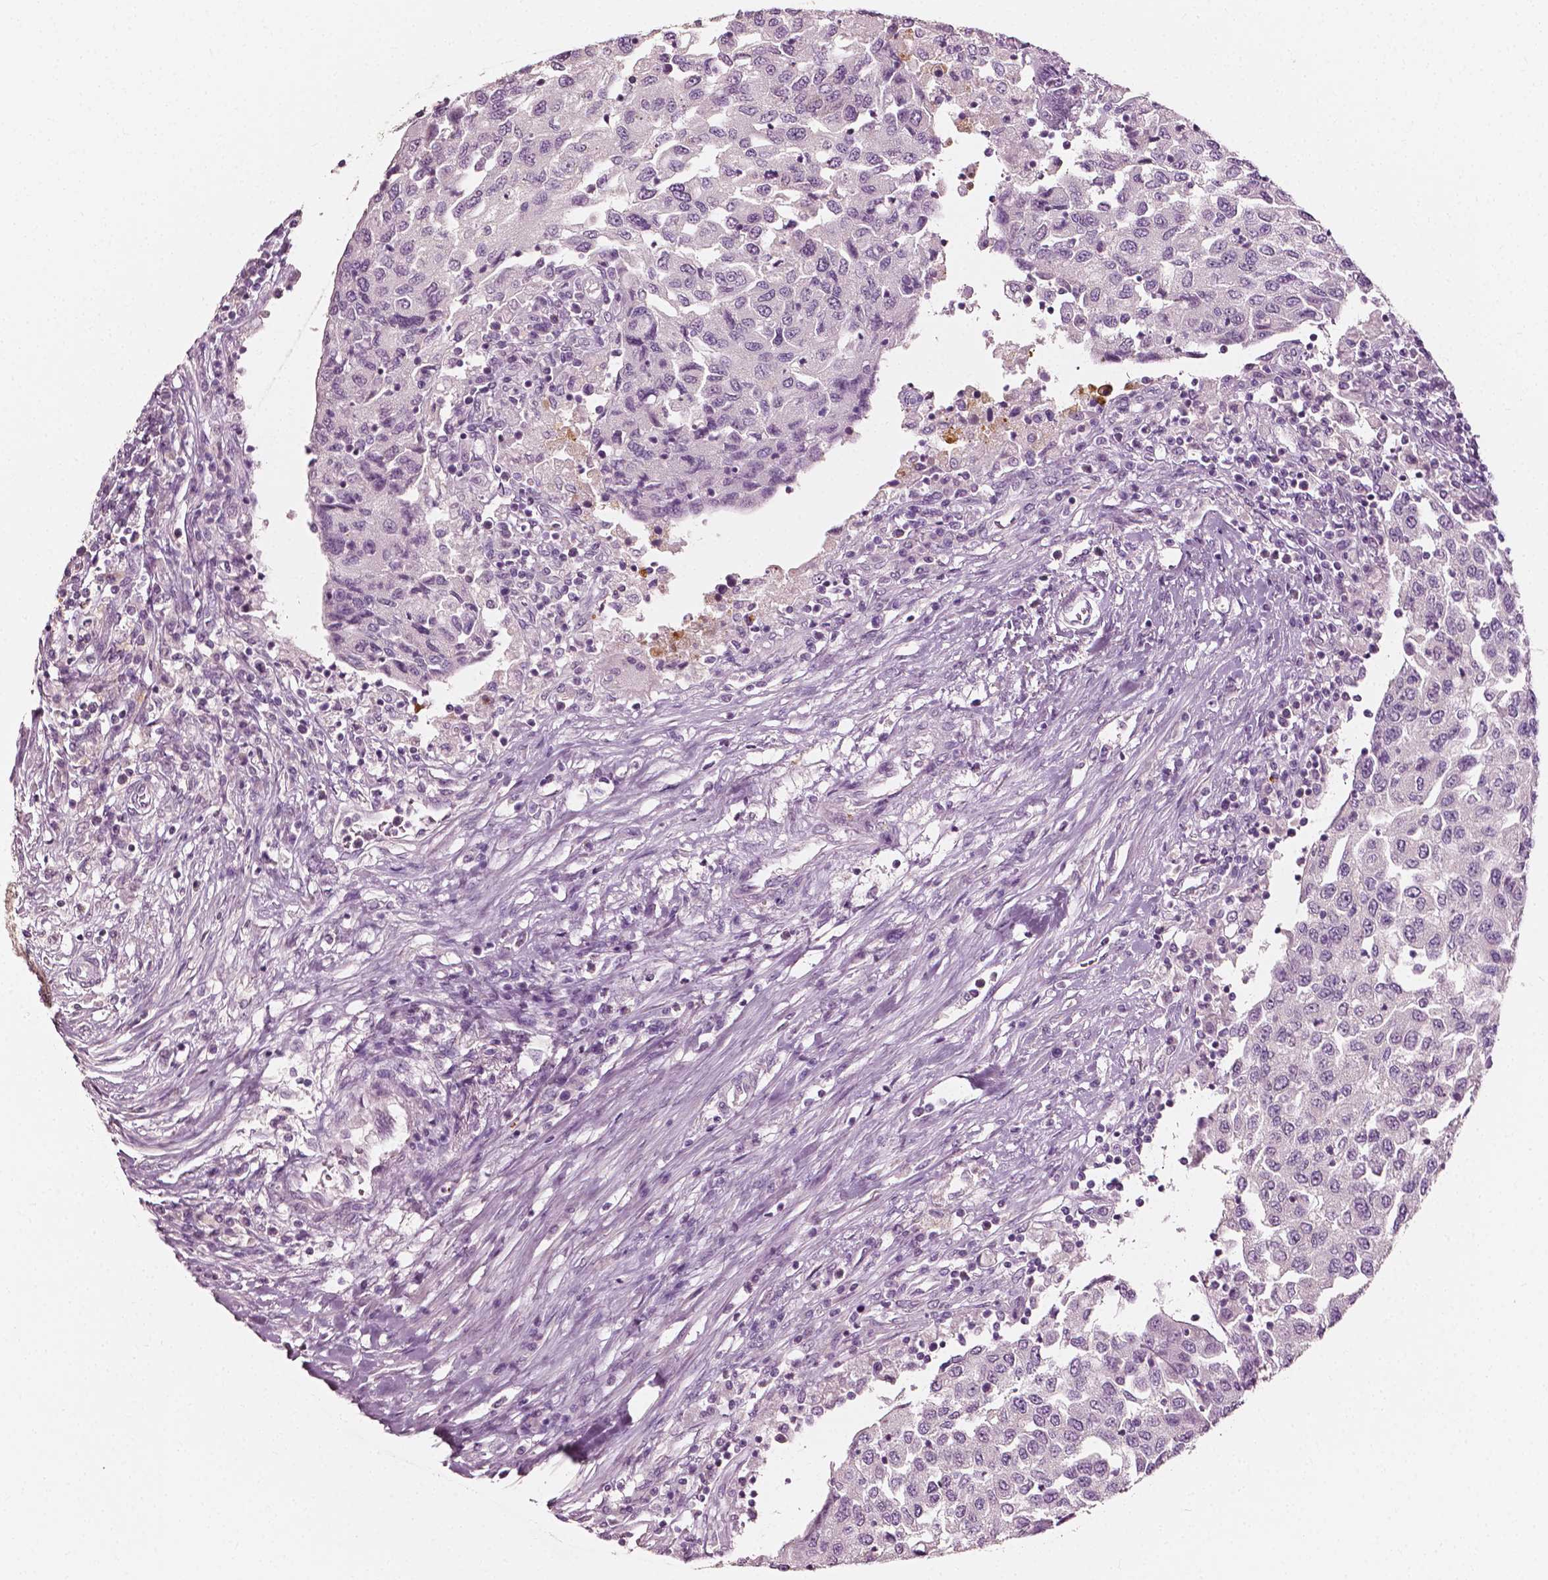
{"staining": {"intensity": "negative", "quantity": "none", "location": "none"}, "tissue": "urothelial cancer", "cell_type": "Tumor cells", "image_type": "cancer", "snomed": [{"axis": "morphology", "description": "Urothelial carcinoma, High grade"}, {"axis": "topography", "description": "Urinary bladder"}], "caption": "Tumor cells show no significant expression in urothelial cancer.", "gene": "APOA4", "patient": {"sex": "female", "age": 78}}